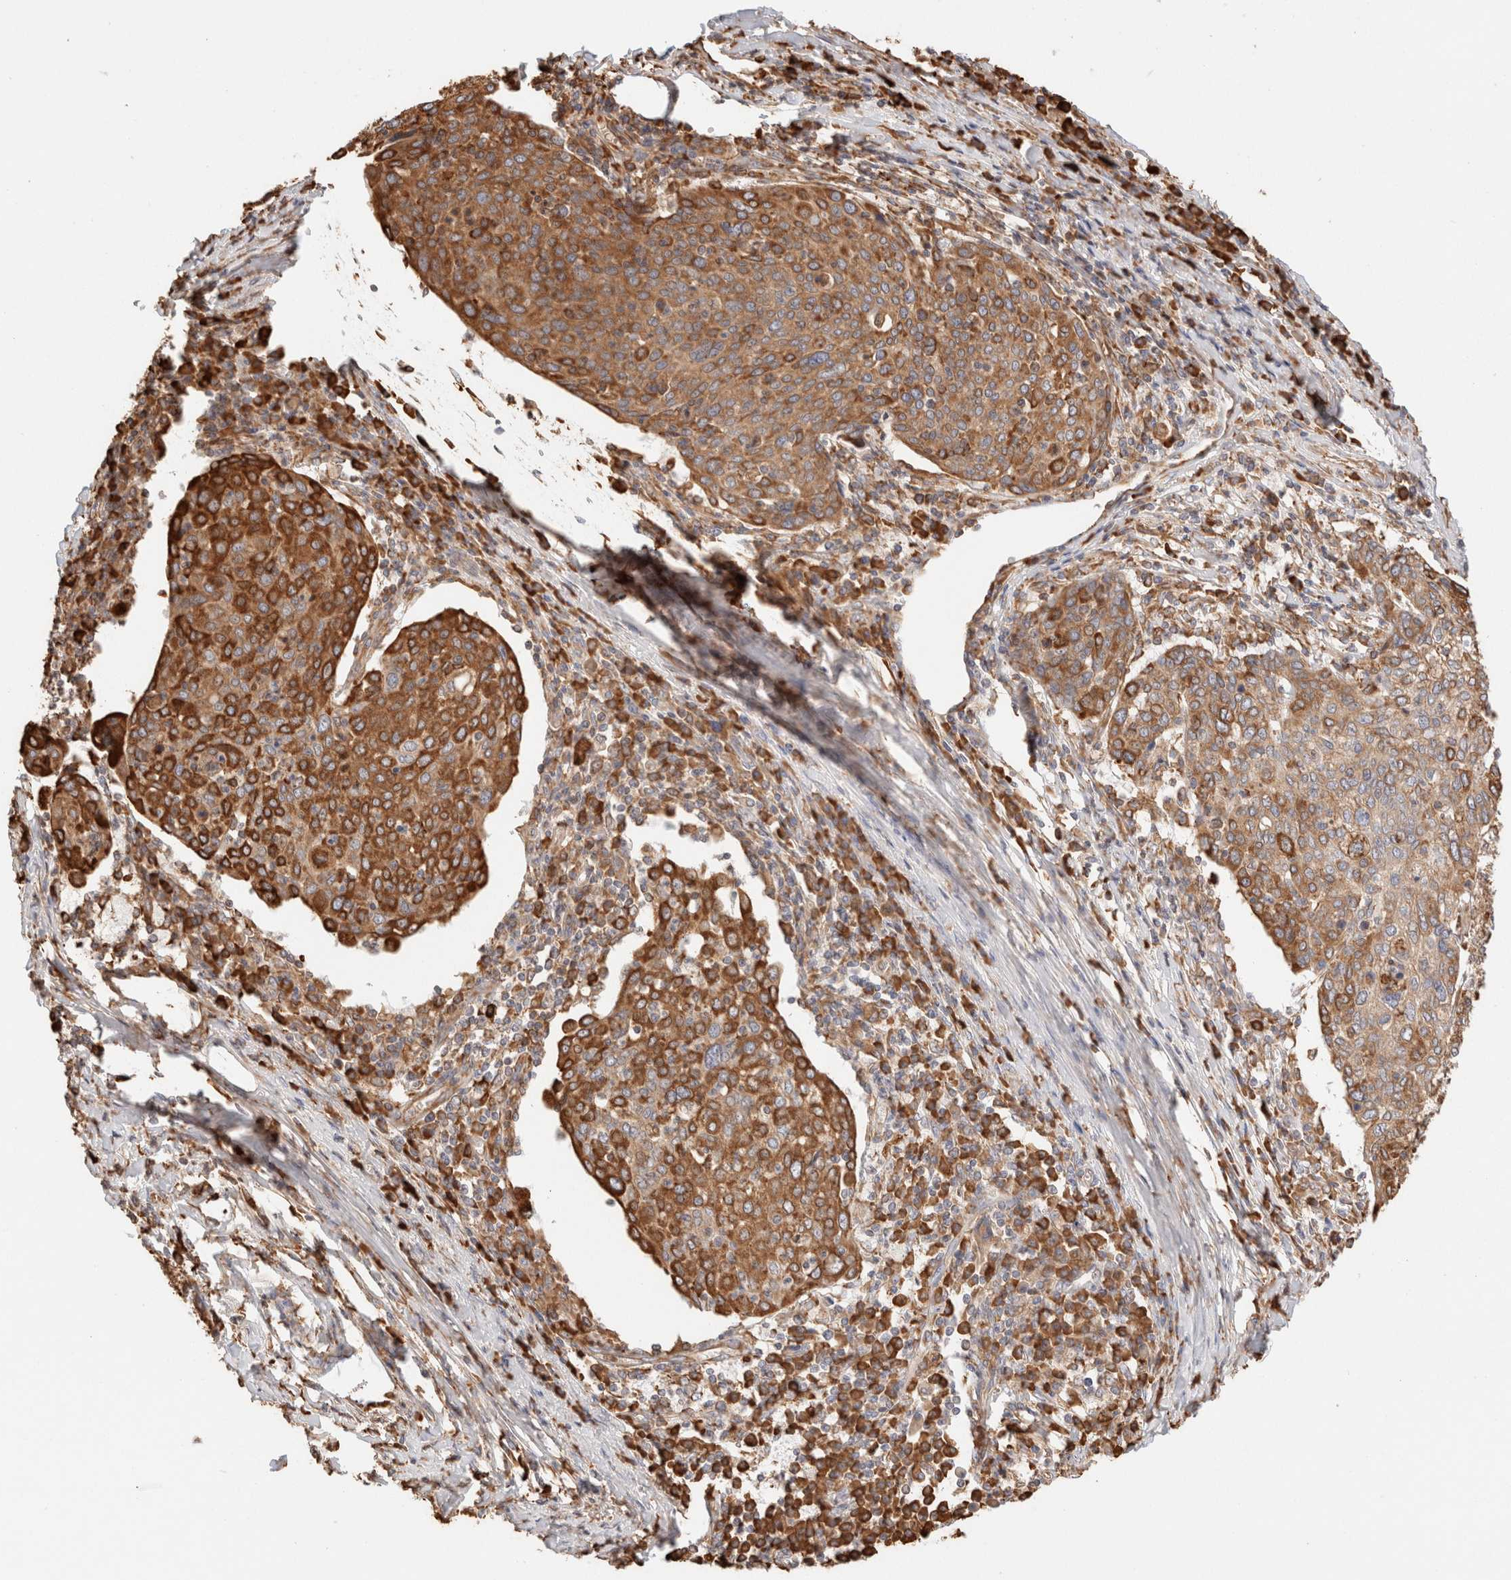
{"staining": {"intensity": "strong", "quantity": ">75%", "location": "cytoplasmic/membranous"}, "tissue": "cervical cancer", "cell_type": "Tumor cells", "image_type": "cancer", "snomed": [{"axis": "morphology", "description": "Squamous cell carcinoma, NOS"}, {"axis": "topography", "description": "Cervix"}], "caption": "Immunohistochemical staining of human cervical squamous cell carcinoma shows high levels of strong cytoplasmic/membranous positivity in approximately >75% of tumor cells.", "gene": "FER", "patient": {"sex": "female", "age": 40}}